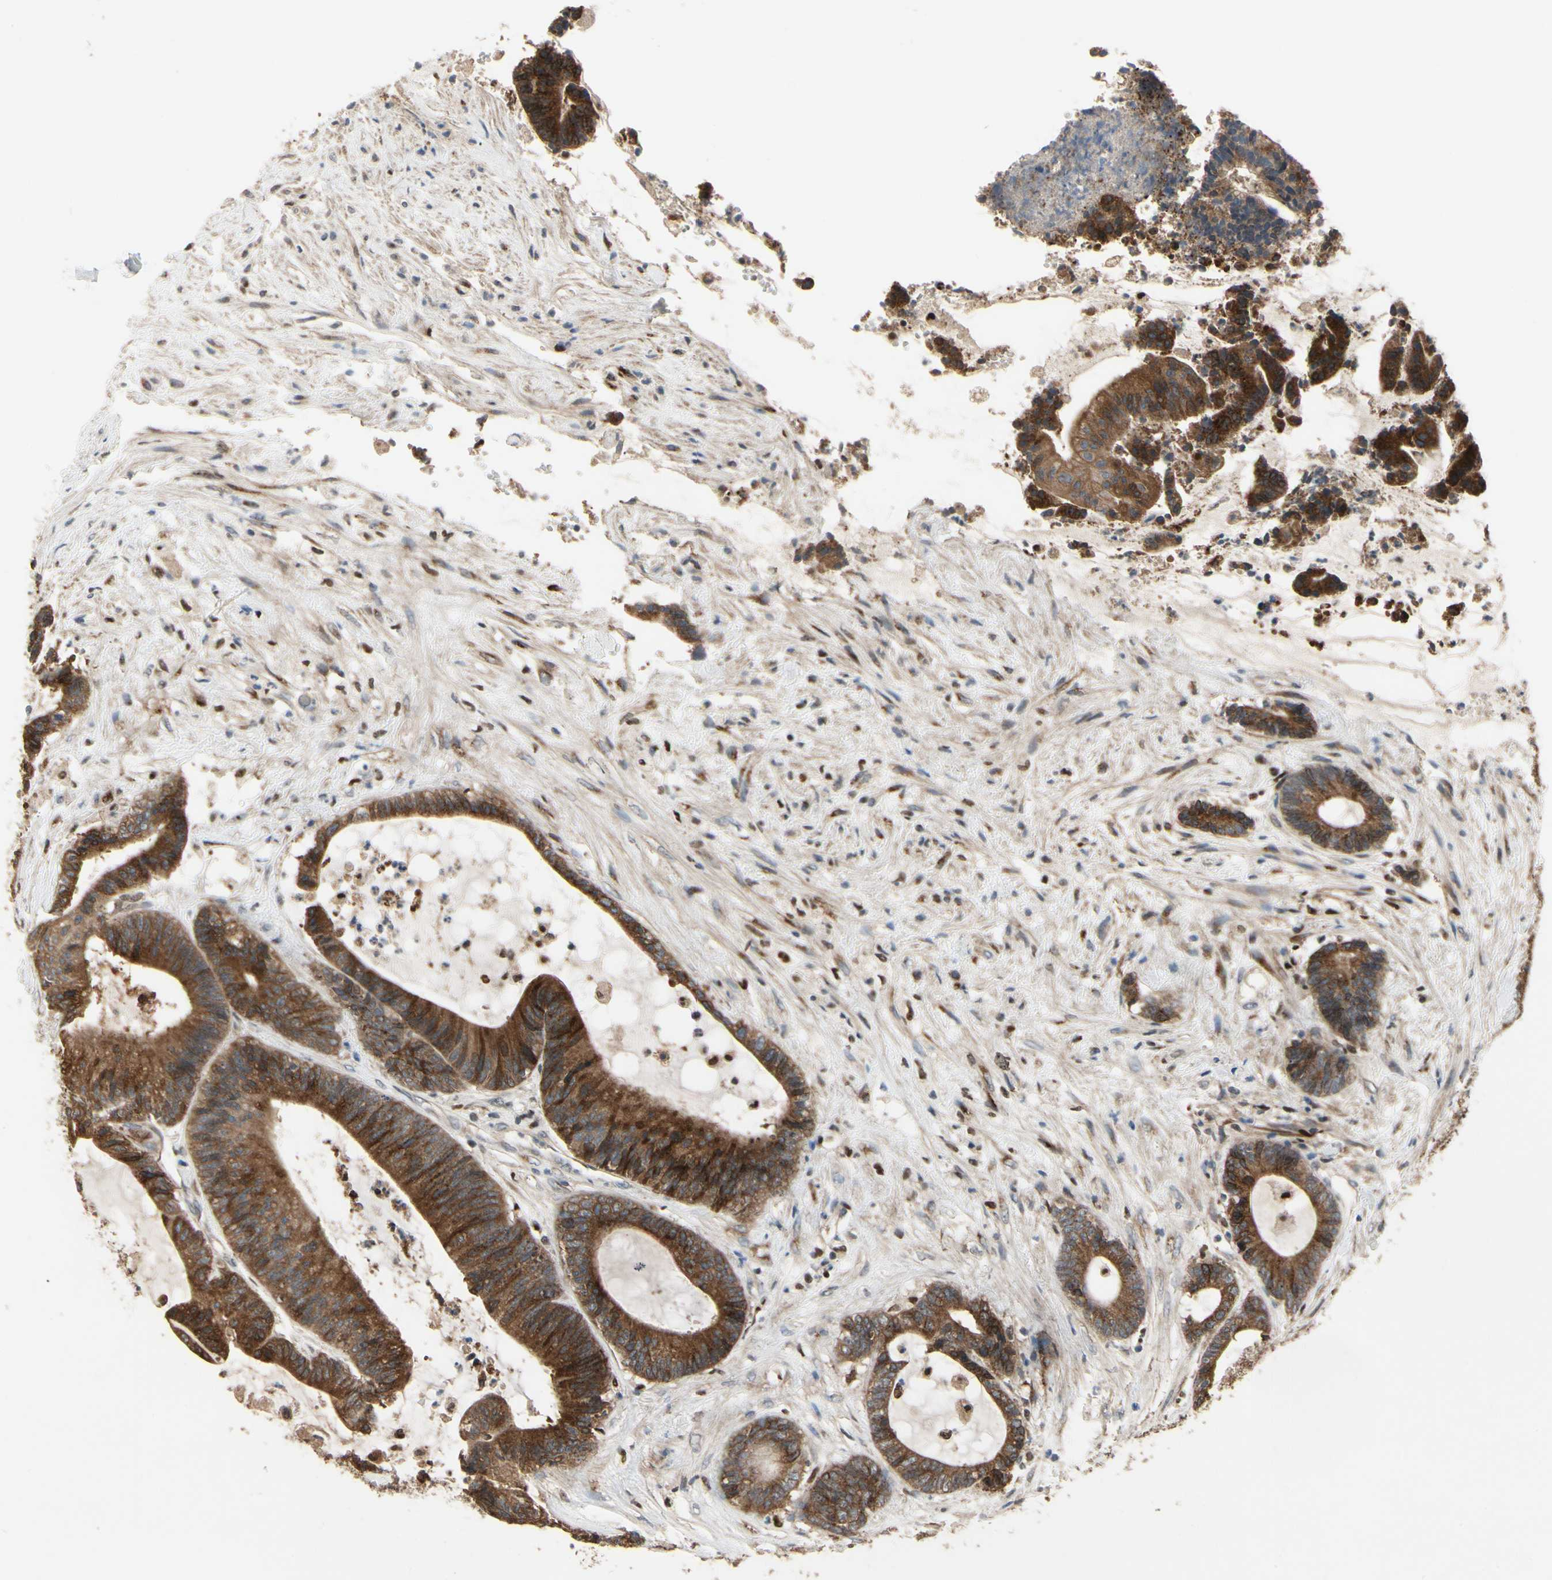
{"staining": {"intensity": "strong", "quantity": ">75%", "location": "cytoplasmic/membranous"}, "tissue": "colorectal cancer", "cell_type": "Tumor cells", "image_type": "cancer", "snomed": [{"axis": "morphology", "description": "Adenocarcinoma, NOS"}, {"axis": "topography", "description": "Colon"}], "caption": "Brown immunohistochemical staining in human colorectal cancer exhibits strong cytoplasmic/membranous staining in about >75% of tumor cells.", "gene": "CGREF1", "patient": {"sex": "female", "age": 84}}